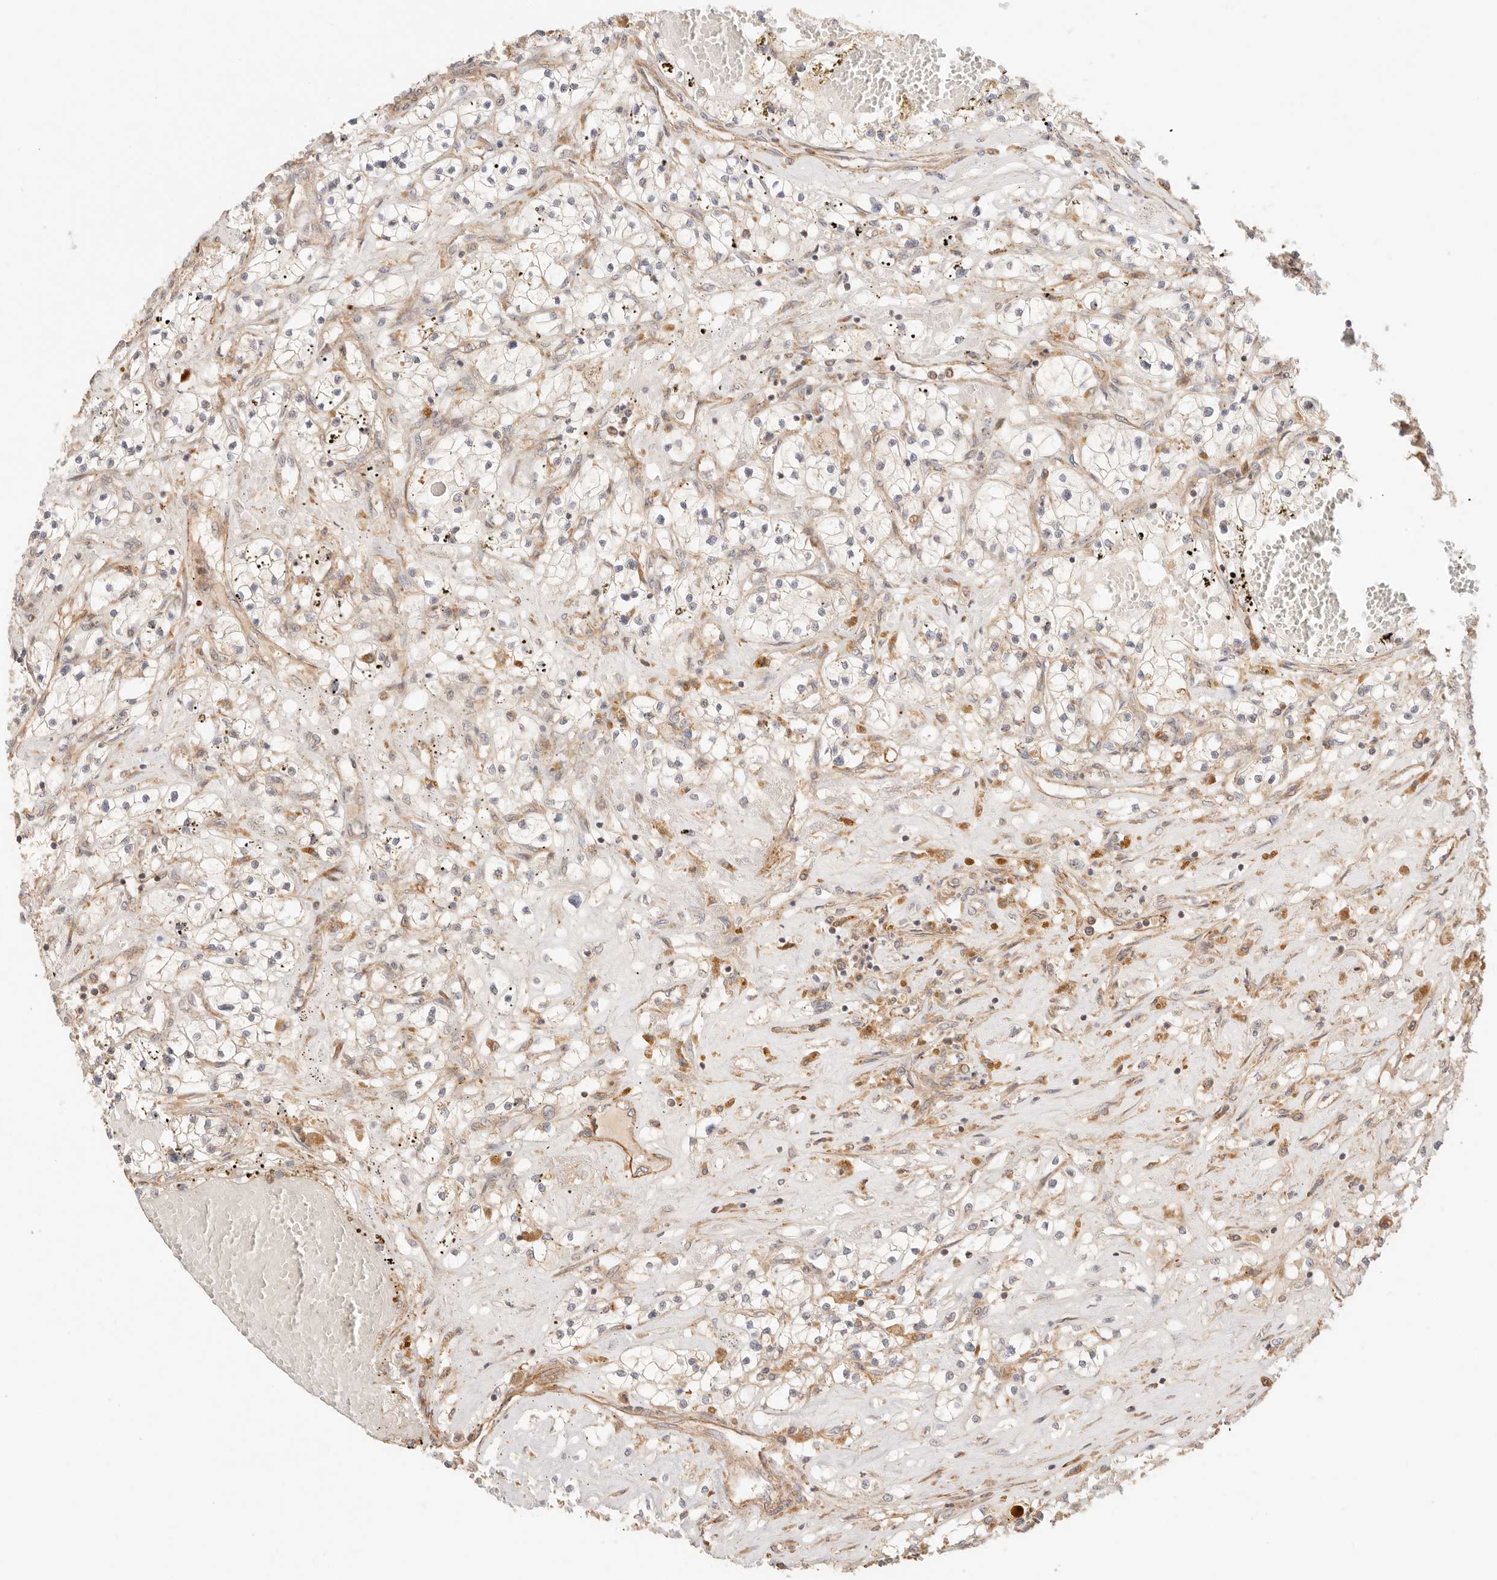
{"staining": {"intensity": "weak", "quantity": ">75%", "location": "cytoplasmic/membranous"}, "tissue": "renal cancer", "cell_type": "Tumor cells", "image_type": "cancer", "snomed": [{"axis": "morphology", "description": "Normal tissue, NOS"}, {"axis": "morphology", "description": "Adenocarcinoma, NOS"}, {"axis": "topography", "description": "Kidney"}], "caption": "Human adenocarcinoma (renal) stained with a protein marker displays weak staining in tumor cells.", "gene": "IL1R2", "patient": {"sex": "male", "age": 68}}